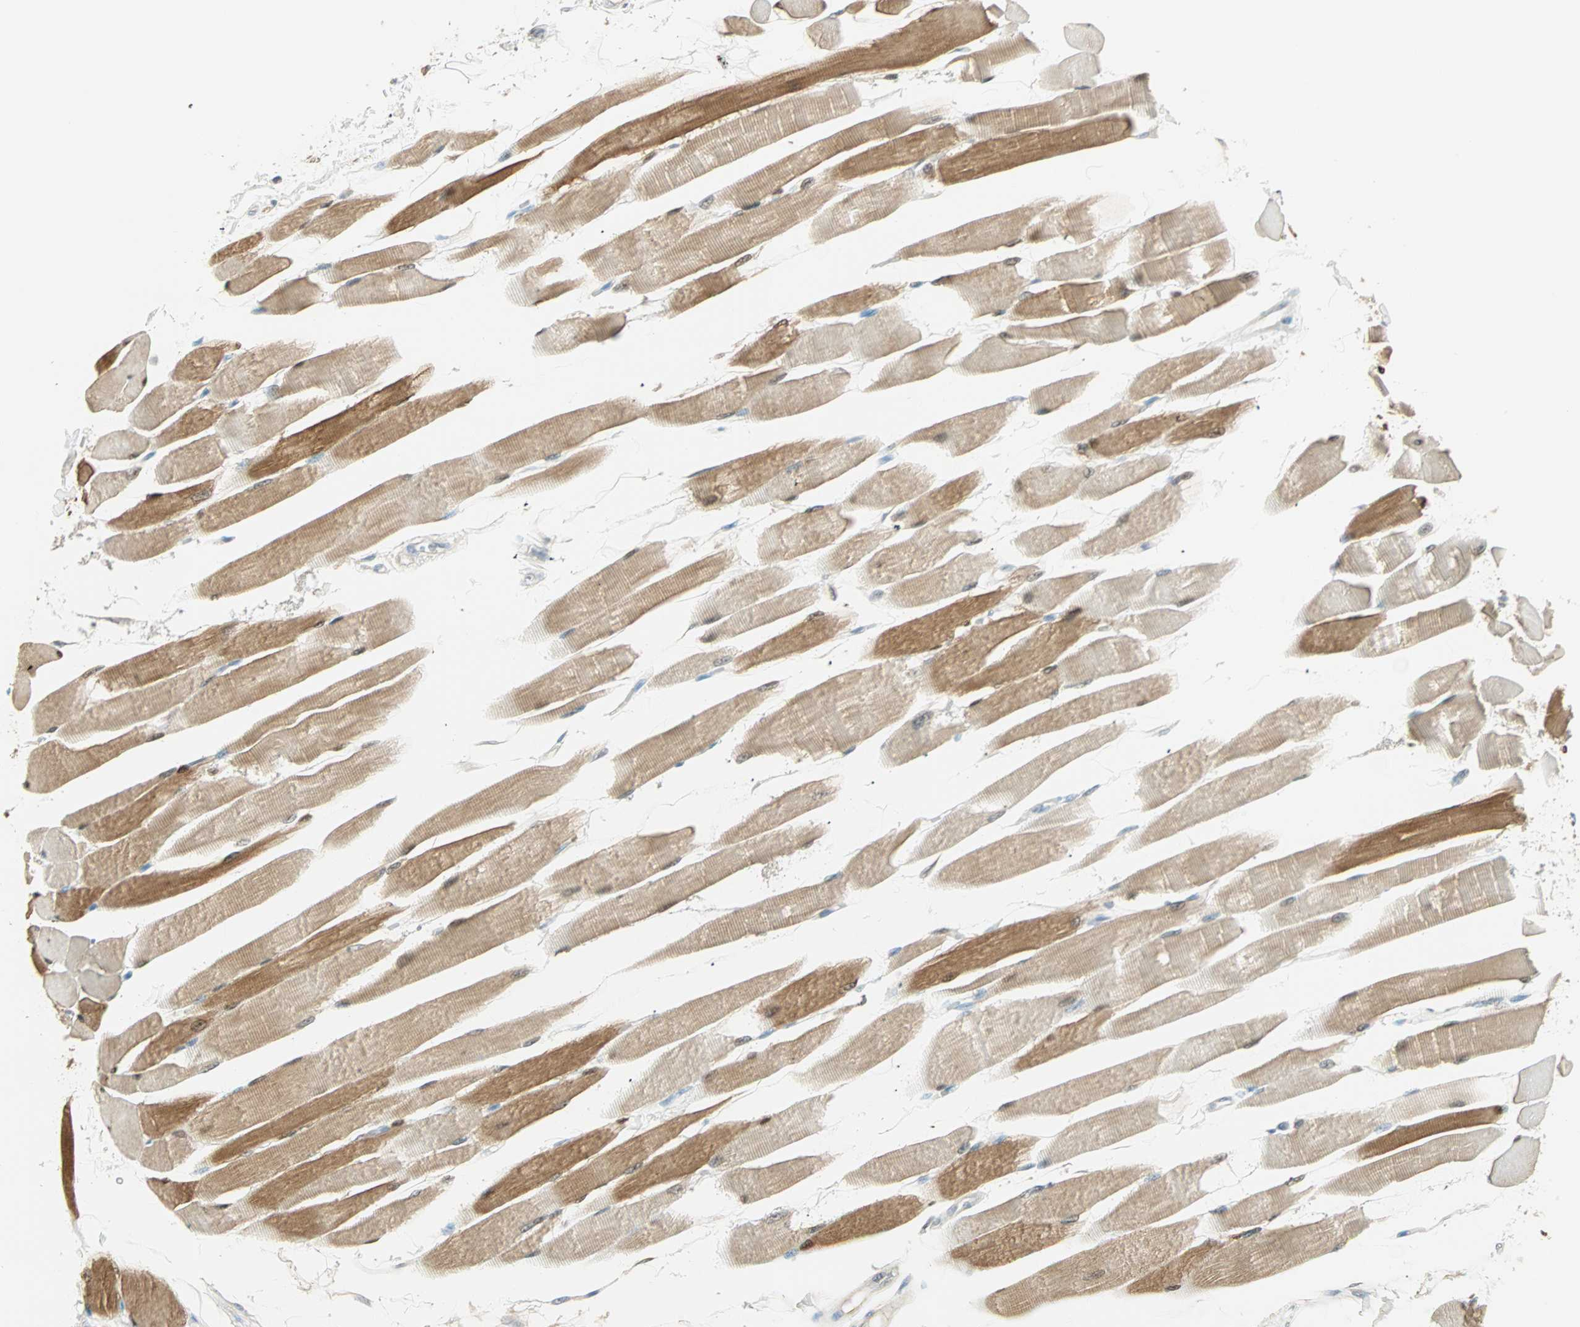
{"staining": {"intensity": "moderate", "quantity": ">75%", "location": "nuclear"}, "tissue": "skeletal muscle", "cell_type": "Myocytes", "image_type": "normal", "snomed": [{"axis": "morphology", "description": "Normal tissue, NOS"}, {"axis": "topography", "description": "Skeletal muscle"}, {"axis": "topography", "description": "Peripheral nerve tissue"}], "caption": "Skeletal muscle was stained to show a protein in brown. There is medium levels of moderate nuclear expression in about >75% of myocytes.", "gene": "S100A1", "patient": {"sex": "female", "age": 84}}